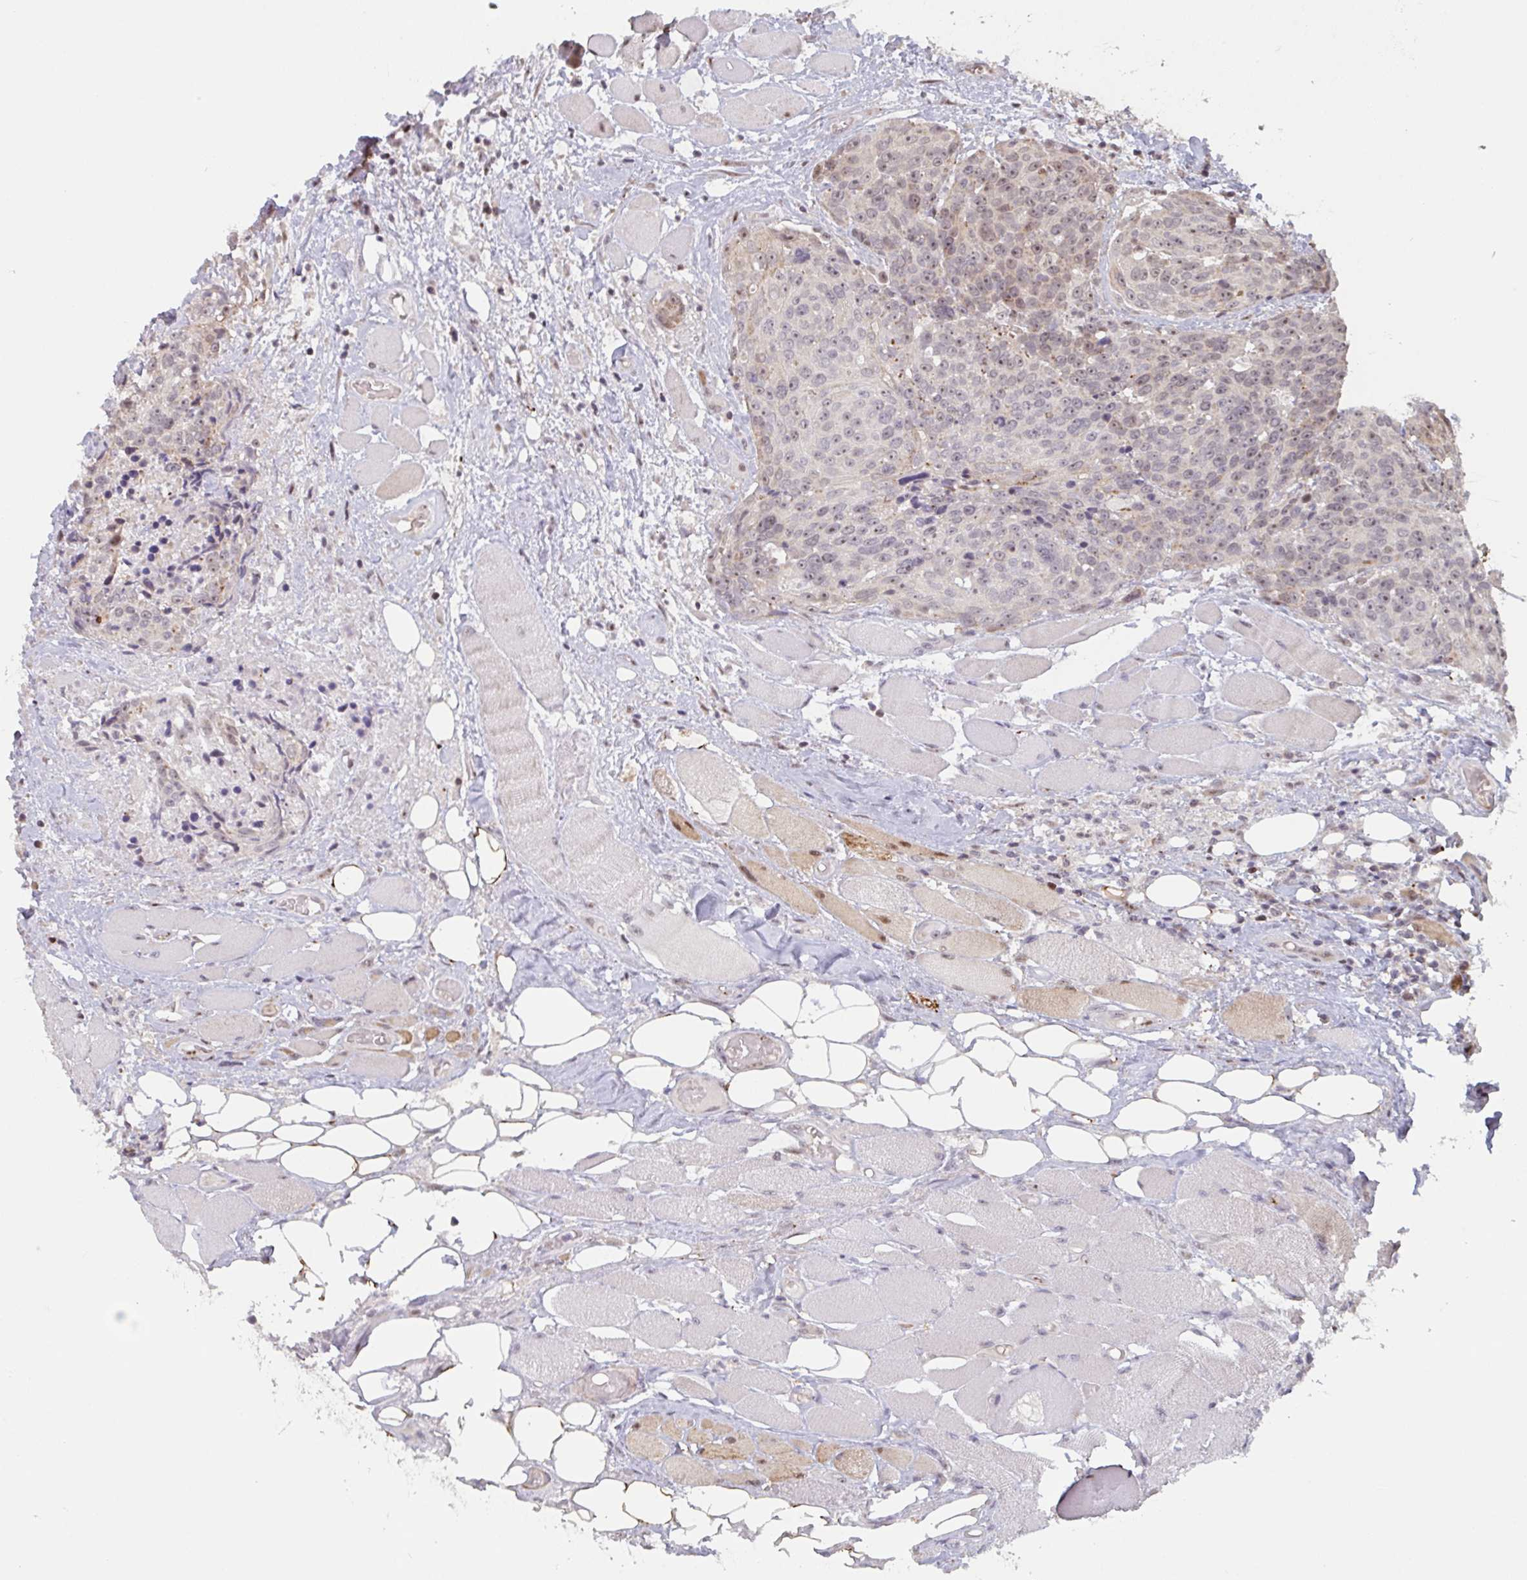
{"staining": {"intensity": "weak", "quantity": "<25%", "location": "cytoplasmic/membranous,nuclear"}, "tissue": "head and neck cancer", "cell_type": "Tumor cells", "image_type": "cancer", "snomed": [{"axis": "morphology", "description": "Squamous cell carcinoma, NOS"}, {"axis": "topography", "description": "Oral tissue"}, {"axis": "topography", "description": "Head-Neck"}], "caption": "An IHC histopathology image of head and neck cancer (squamous cell carcinoma) is shown. There is no staining in tumor cells of head and neck cancer (squamous cell carcinoma).", "gene": "NLRP13", "patient": {"sex": "male", "age": 64}}